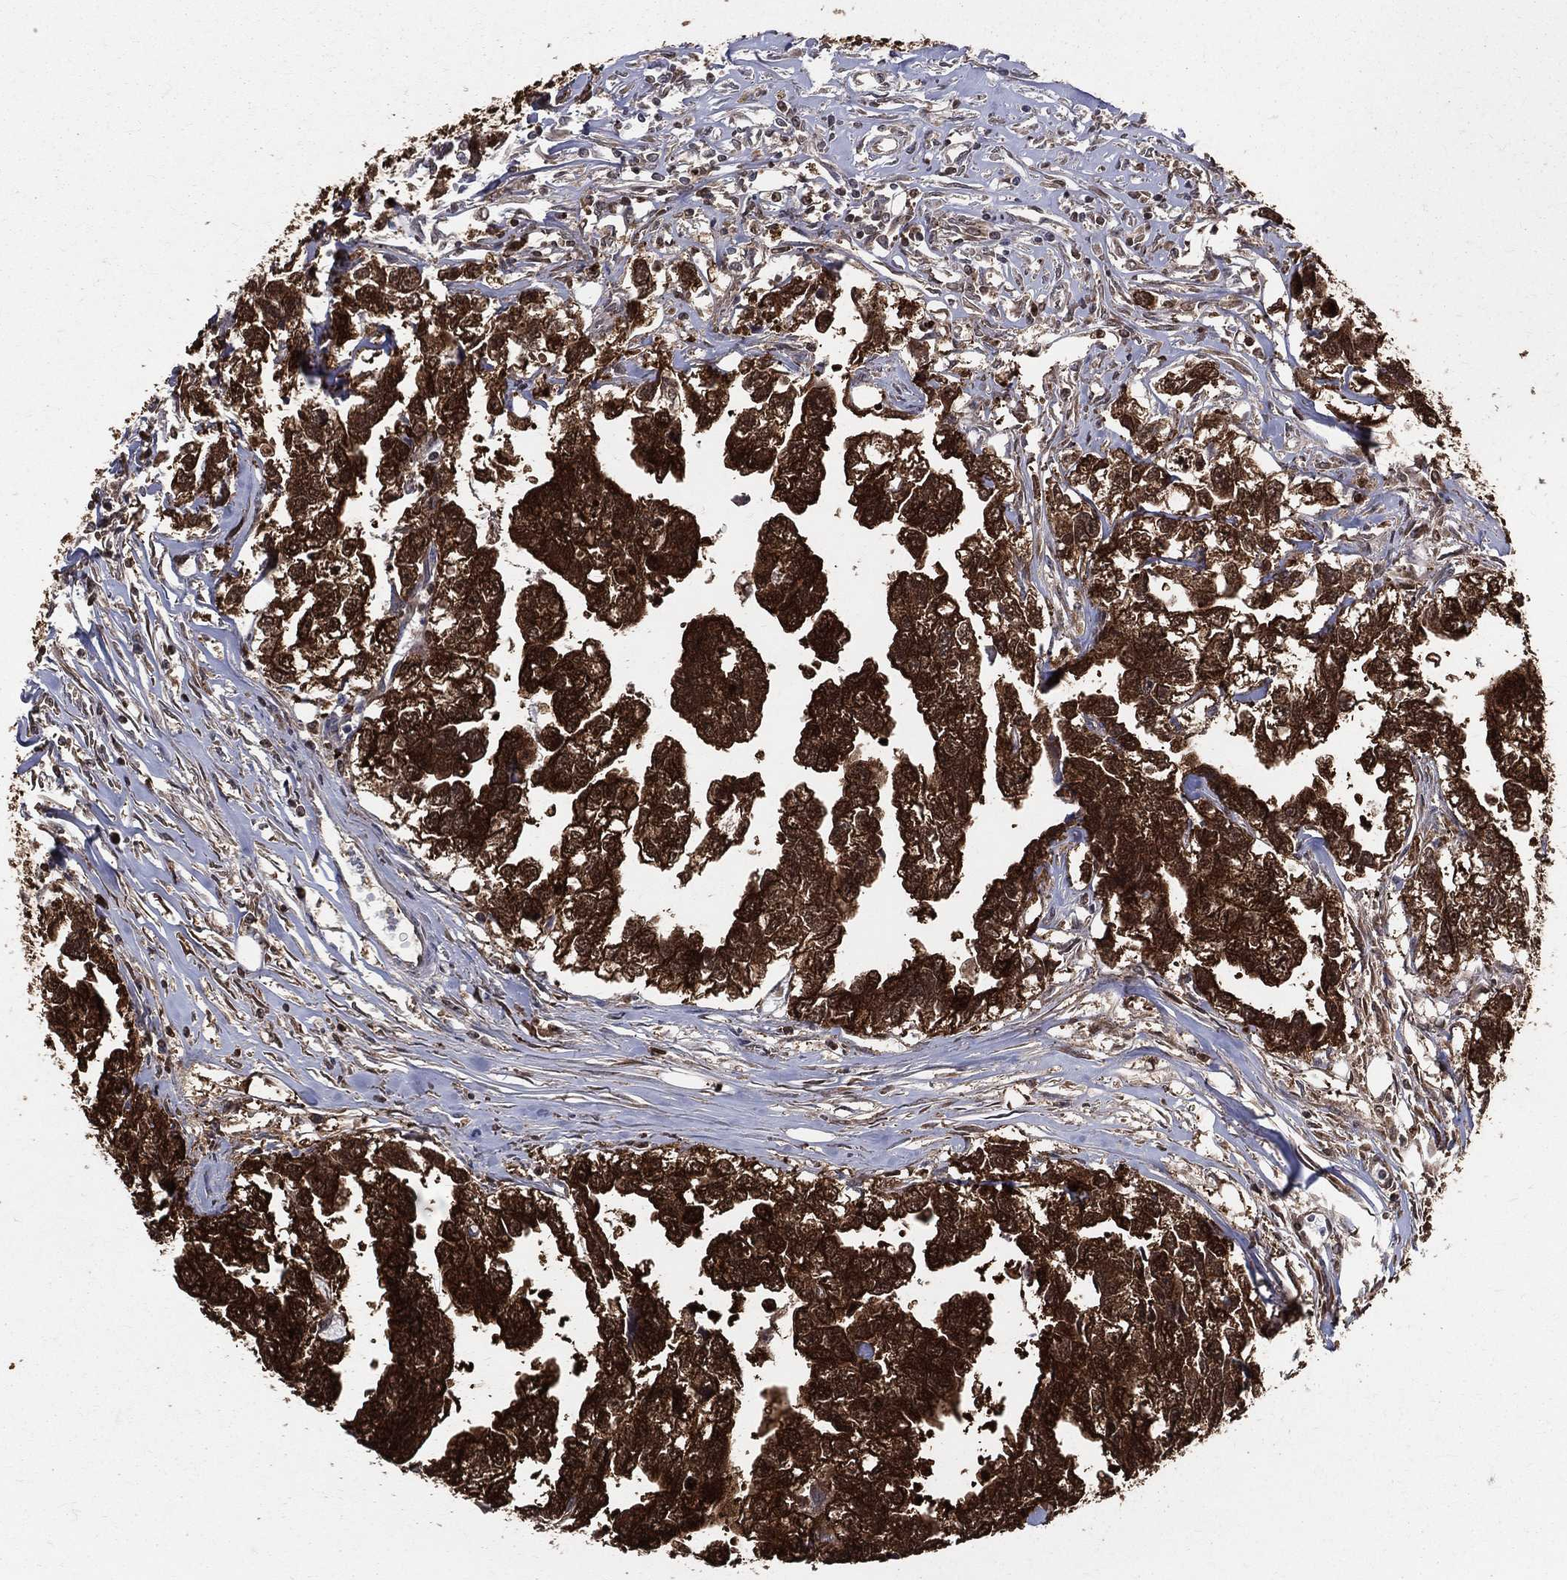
{"staining": {"intensity": "strong", "quantity": ">75%", "location": "cytoplasmic/membranous"}, "tissue": "testis cancer", "cell_type": "Tumor cells", "image_type": "cancer", "snomed": [{"axis": "morphology", "description": "Carcinoma, Embryonal, NOS"}, {"axis": "morphology", "description": "Teratoma, malignant, NOS"}, {"axis": "topography", "description": "Testis"}], "caption": "Approximately >75% of tumor cells in embryonal carcinoma (testis) demonstrate strong cytoplasmic/membranous protein staining as visualized by brown immunohistochemical staining.", "gene": "ENO1", "patient": {"sex": "male", "age": 44}}